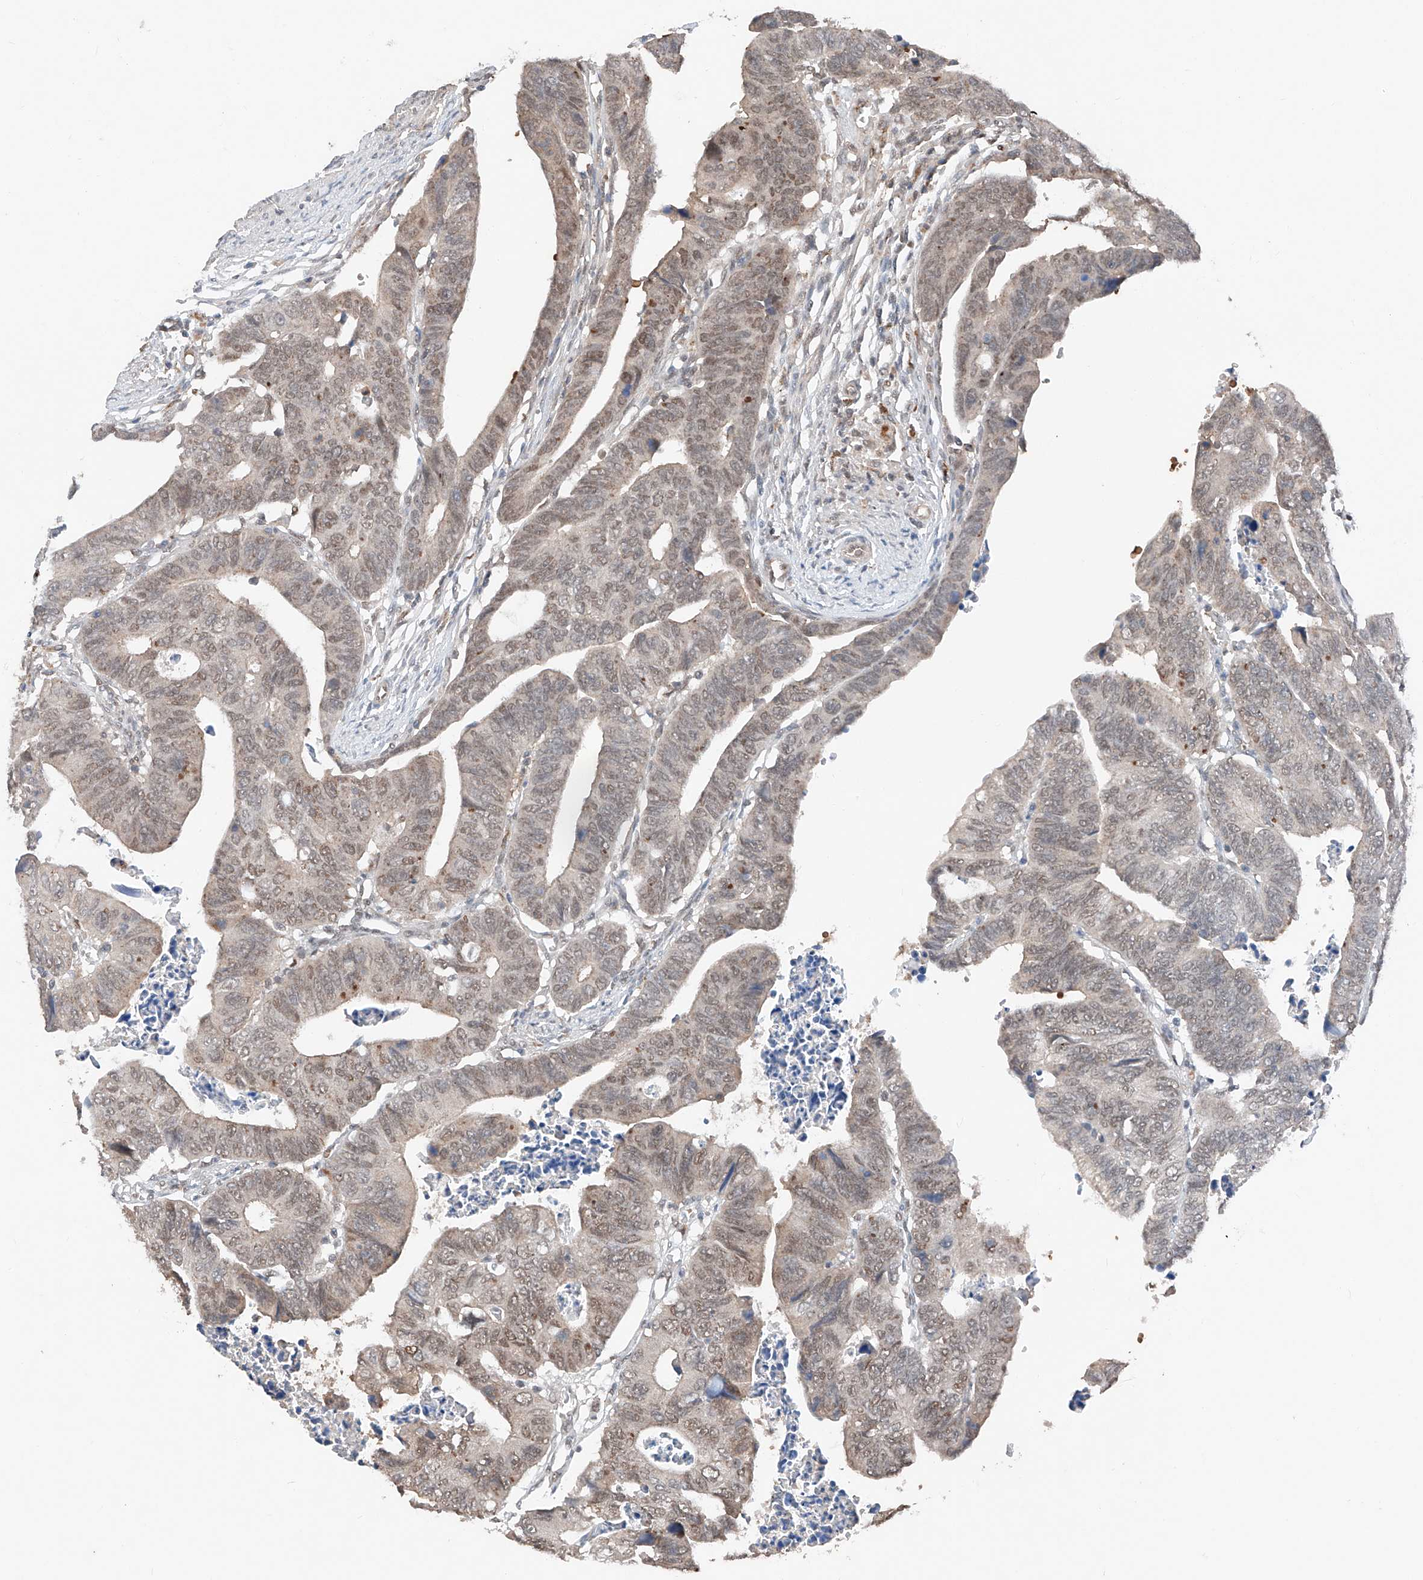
{"staining": {"intensity": "weak", "quantity": "25%-75%", "location": "nuclear"}, "tissue": "colorectal cancer", "cell_type": "Tumor cells", "image_type": "cancer", "snomed": [{"axis": "morphology", "description": "Adenocarcinoma, NOS"}, {"axis": "topography", "description": "Rectum"}], "caption": "Weak nuclear positivity is identified in approximately 25%-75% of tumor cells in colorectal cancer.", "gene": "TBX4", "patient": {"sex": "female", "age": 65}}